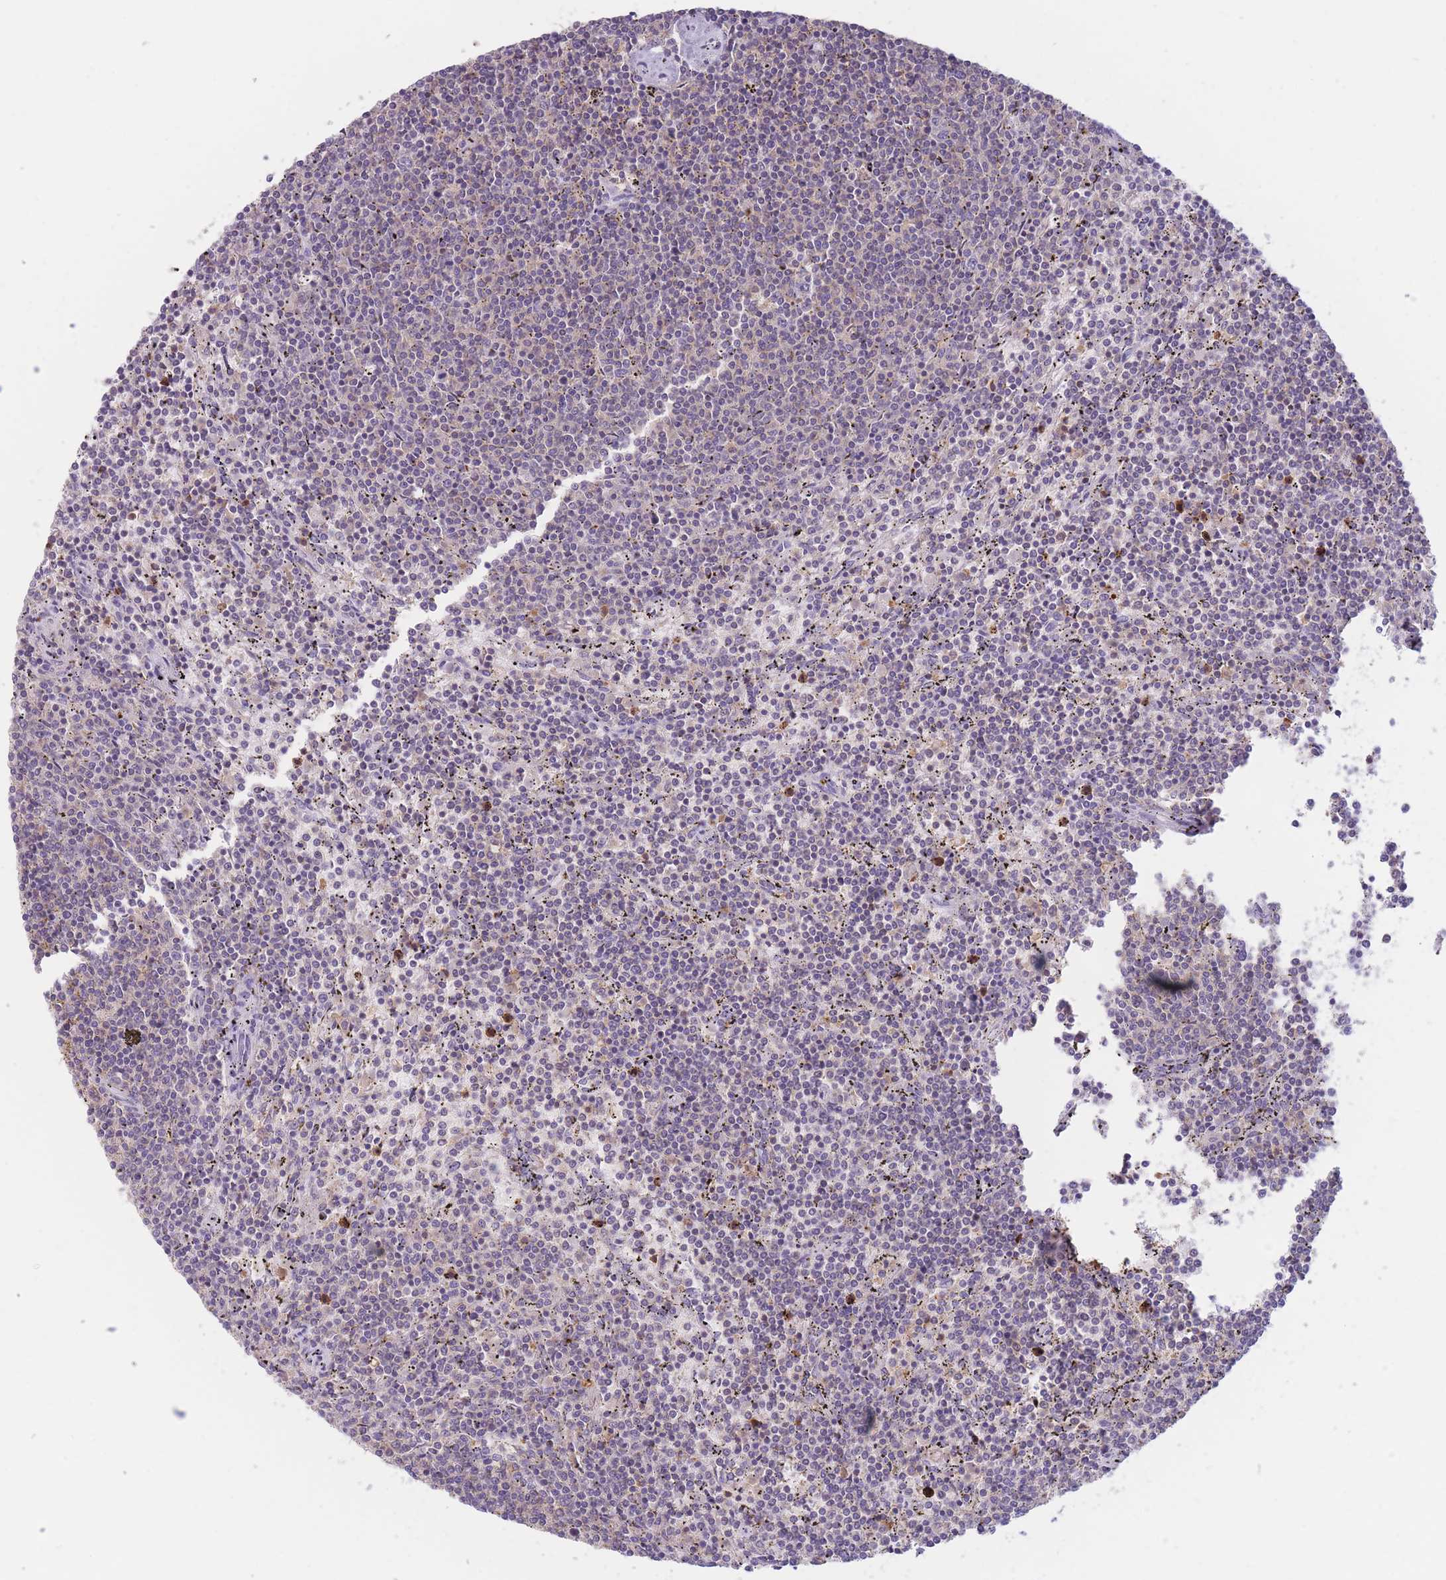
{"staining": {"intensity": "negative", "quantity": "none", "location": "none"}, "tissue": "lymphoma", "cell_type": "Tumor cells", "image_type": "cancer", "snomed": [{"axis": "morphology", "description": "Malignant lymphoma, non-Hodgkin's type, Low grade"}, {"axis": "topography", "description": "Spleen"}], "caption": "Tumor cells are negative for protein expression in human lymphoma.", "gene": "ST3GAL4", "patient": {"sex": "female", "age": 50}}